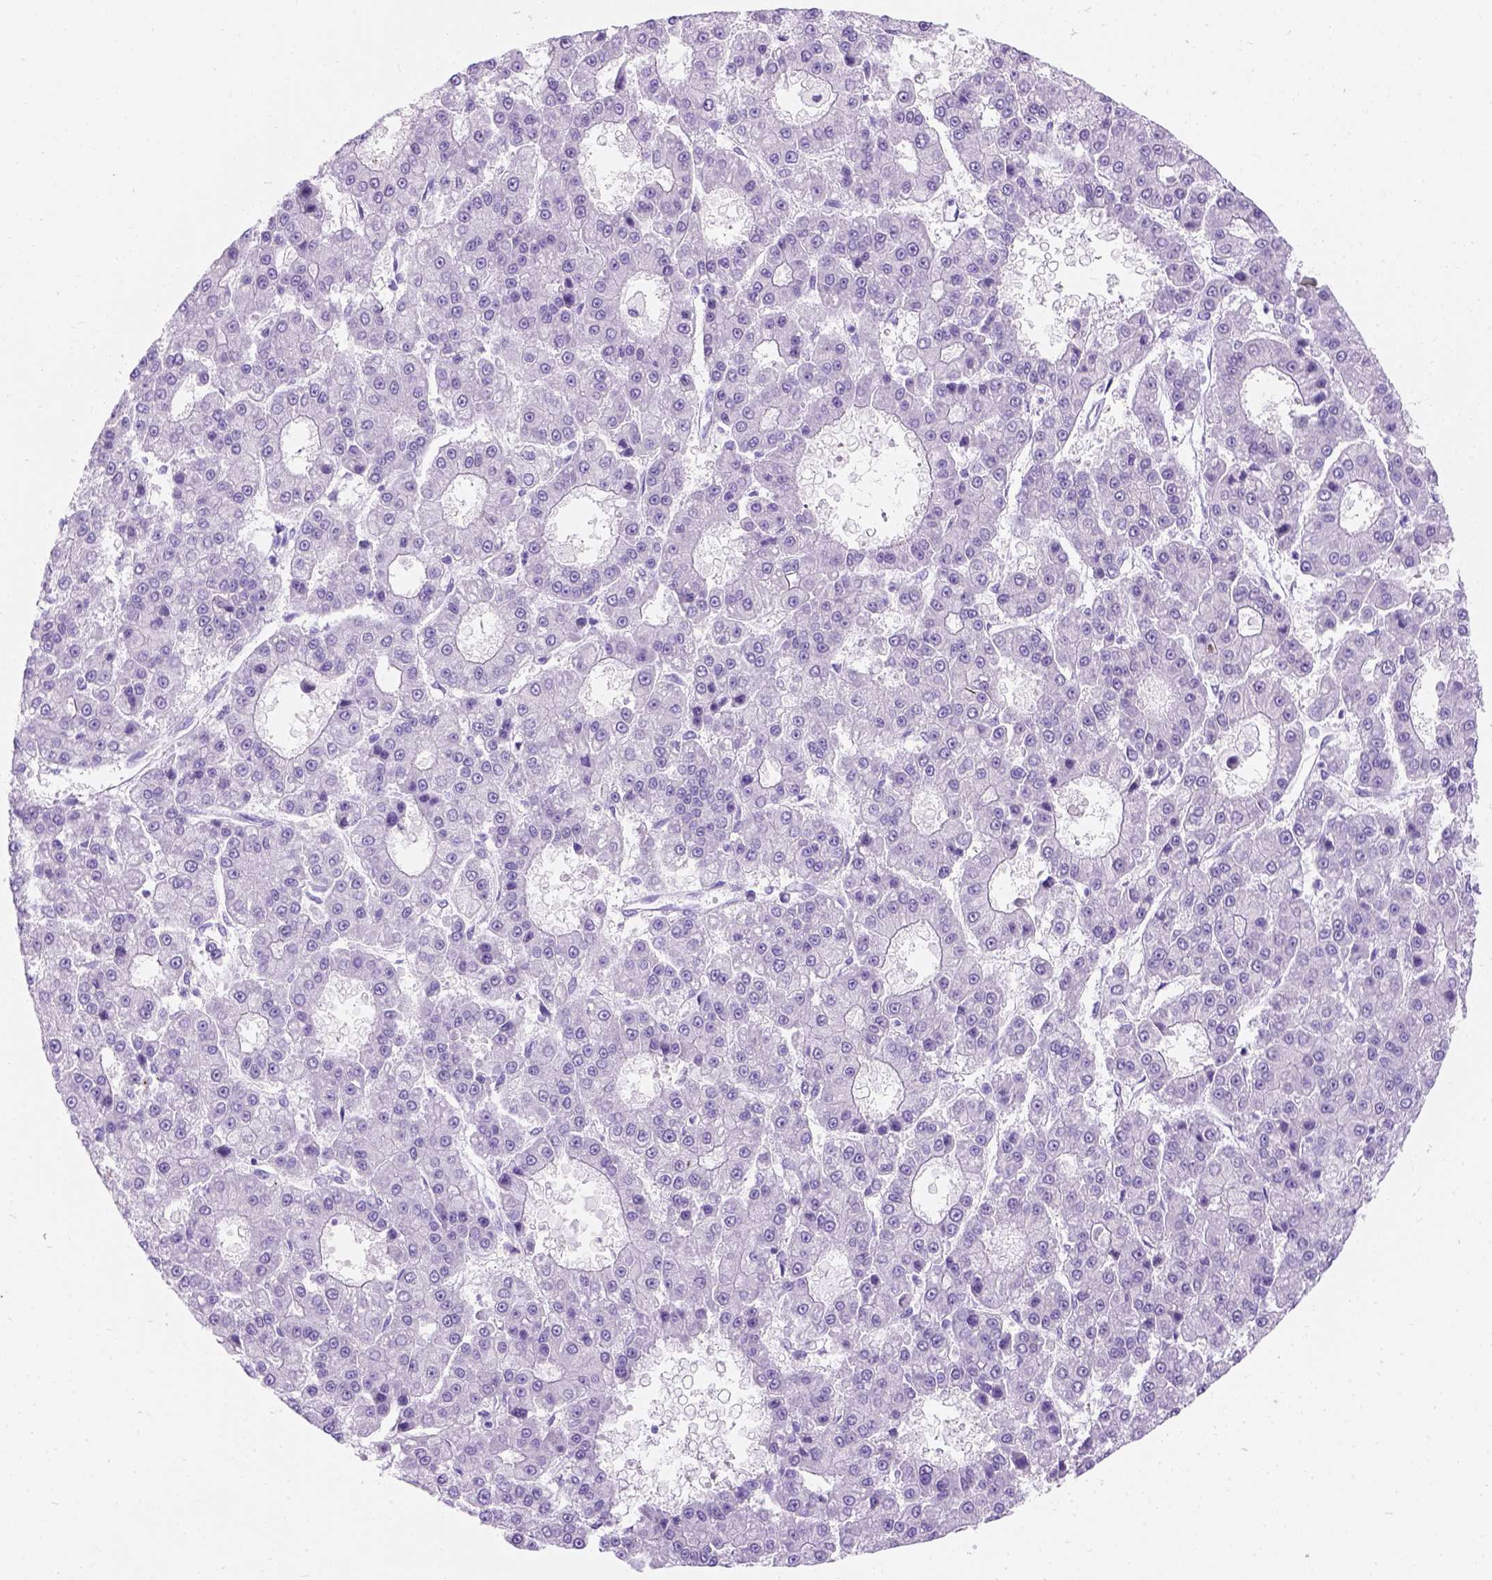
{"staining": {"intensity": "negative", "quantity": "none", "location": "none"}, "tissue": "liver cancer", "cell_type": "Tumor cells", "image_type": "cancer", "snomed": [{"axis": "morphology", "description": "Carcinoma, Hepatocellular, NOS"}, {"axis": "topography", "description": "Liver"}], "caption": "Tumor cells show no significant protein expression in liver cancer.", "gene": "C7orf57", "patient": {"sex": "male", "age": 70}}